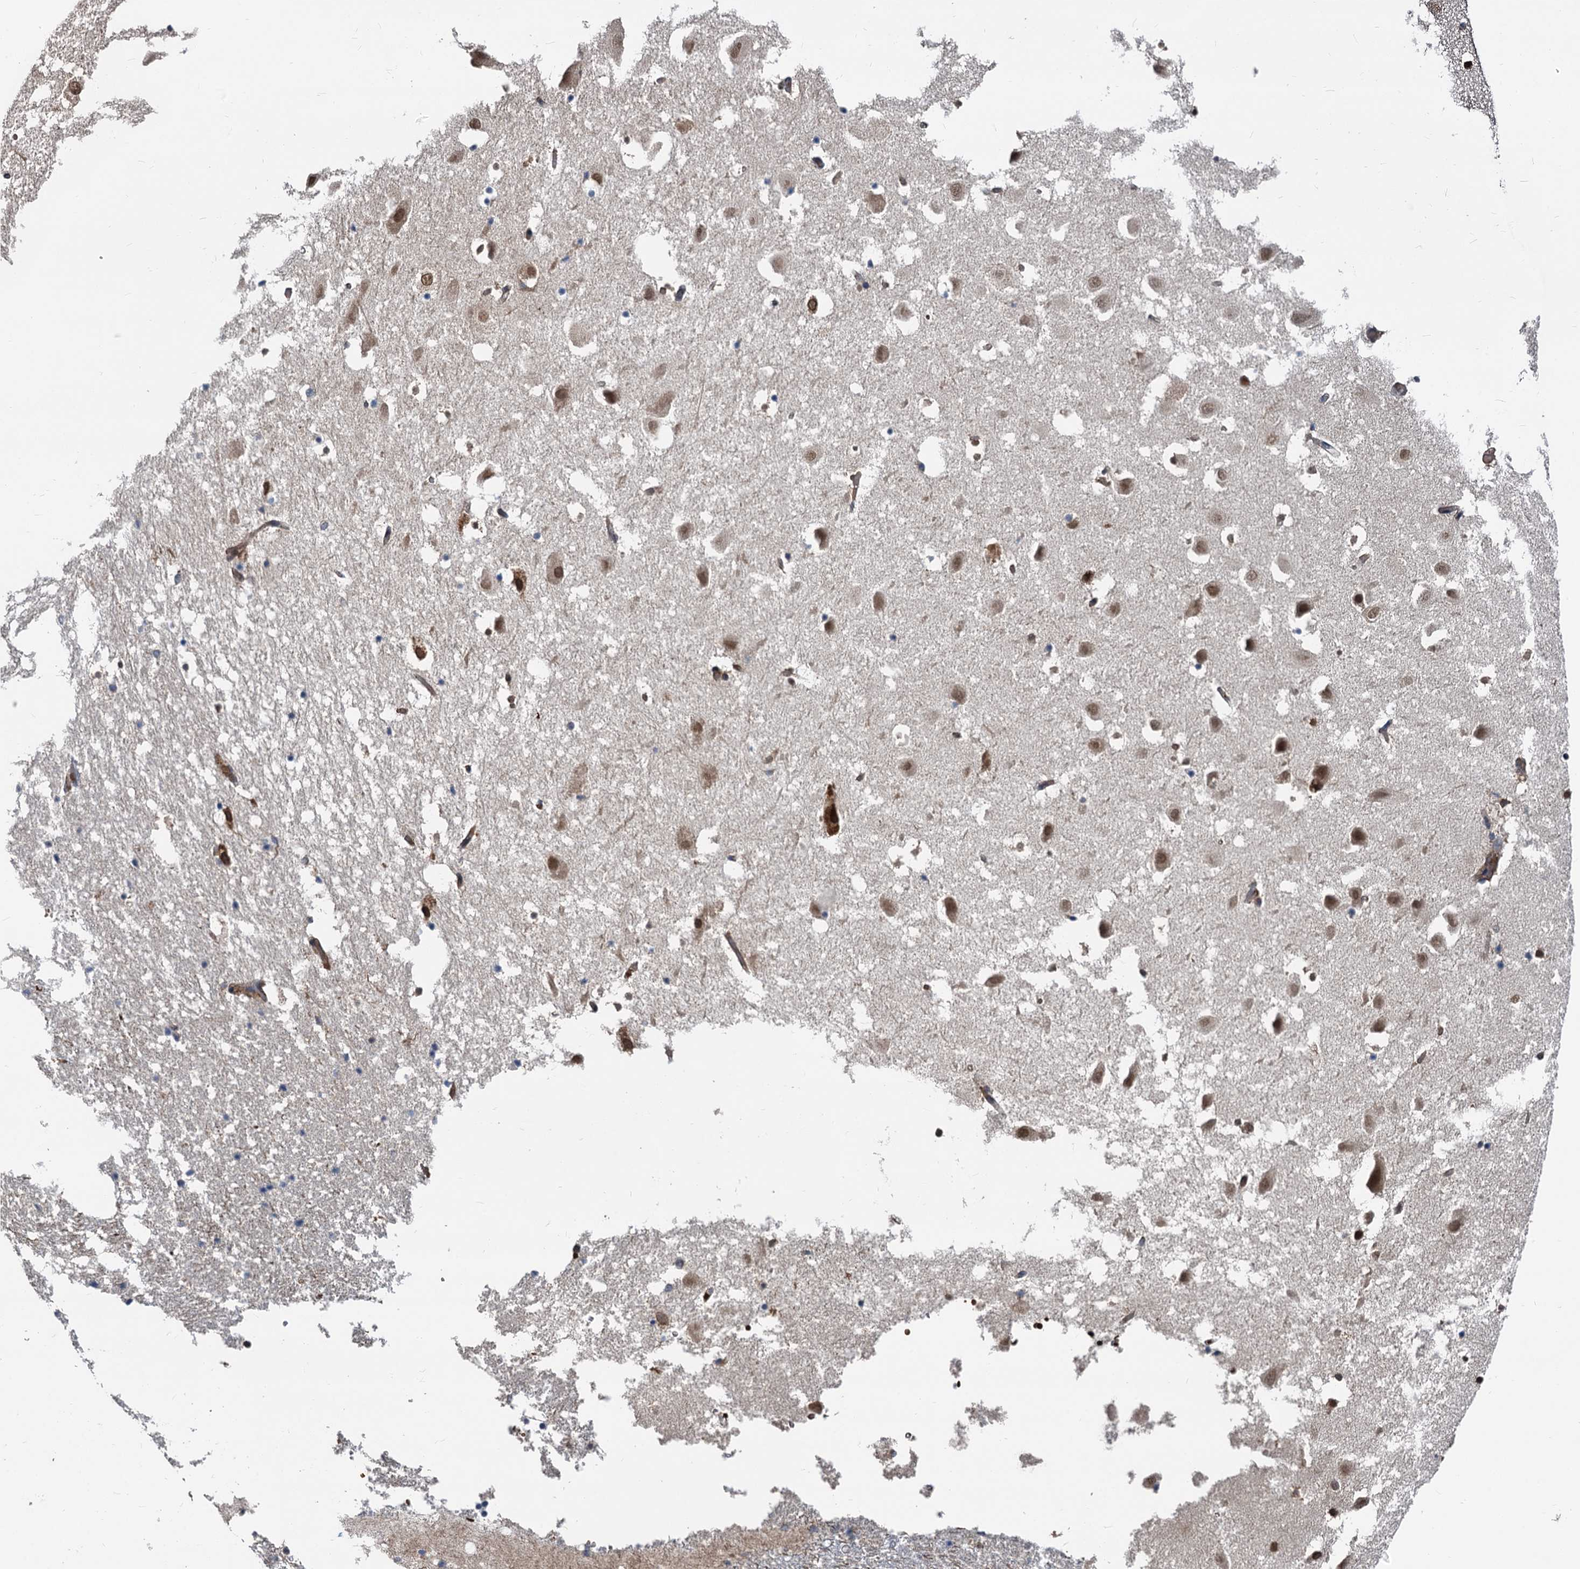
{"staining": {"intensity": "moderate", "quantity": "<25%", "location": "nuclear"}, "tissue": "hippocampus", "cell_type": "Glial cells", "image_type": "normal", "snomed": [{"axis": "morphology", "description": "Normal tissue, NOS"}, {"axis": "topography", "description": "Hippocampus"}], "caption": "Hippocampus stained with IHC demonstrates moderate nuclear expression in about <25% of glial cells. (DAB = brown stain, brightfield microscopy at high magnification).", "gene": "STIM1", "patient": {"sex": "female", "age": 52}}